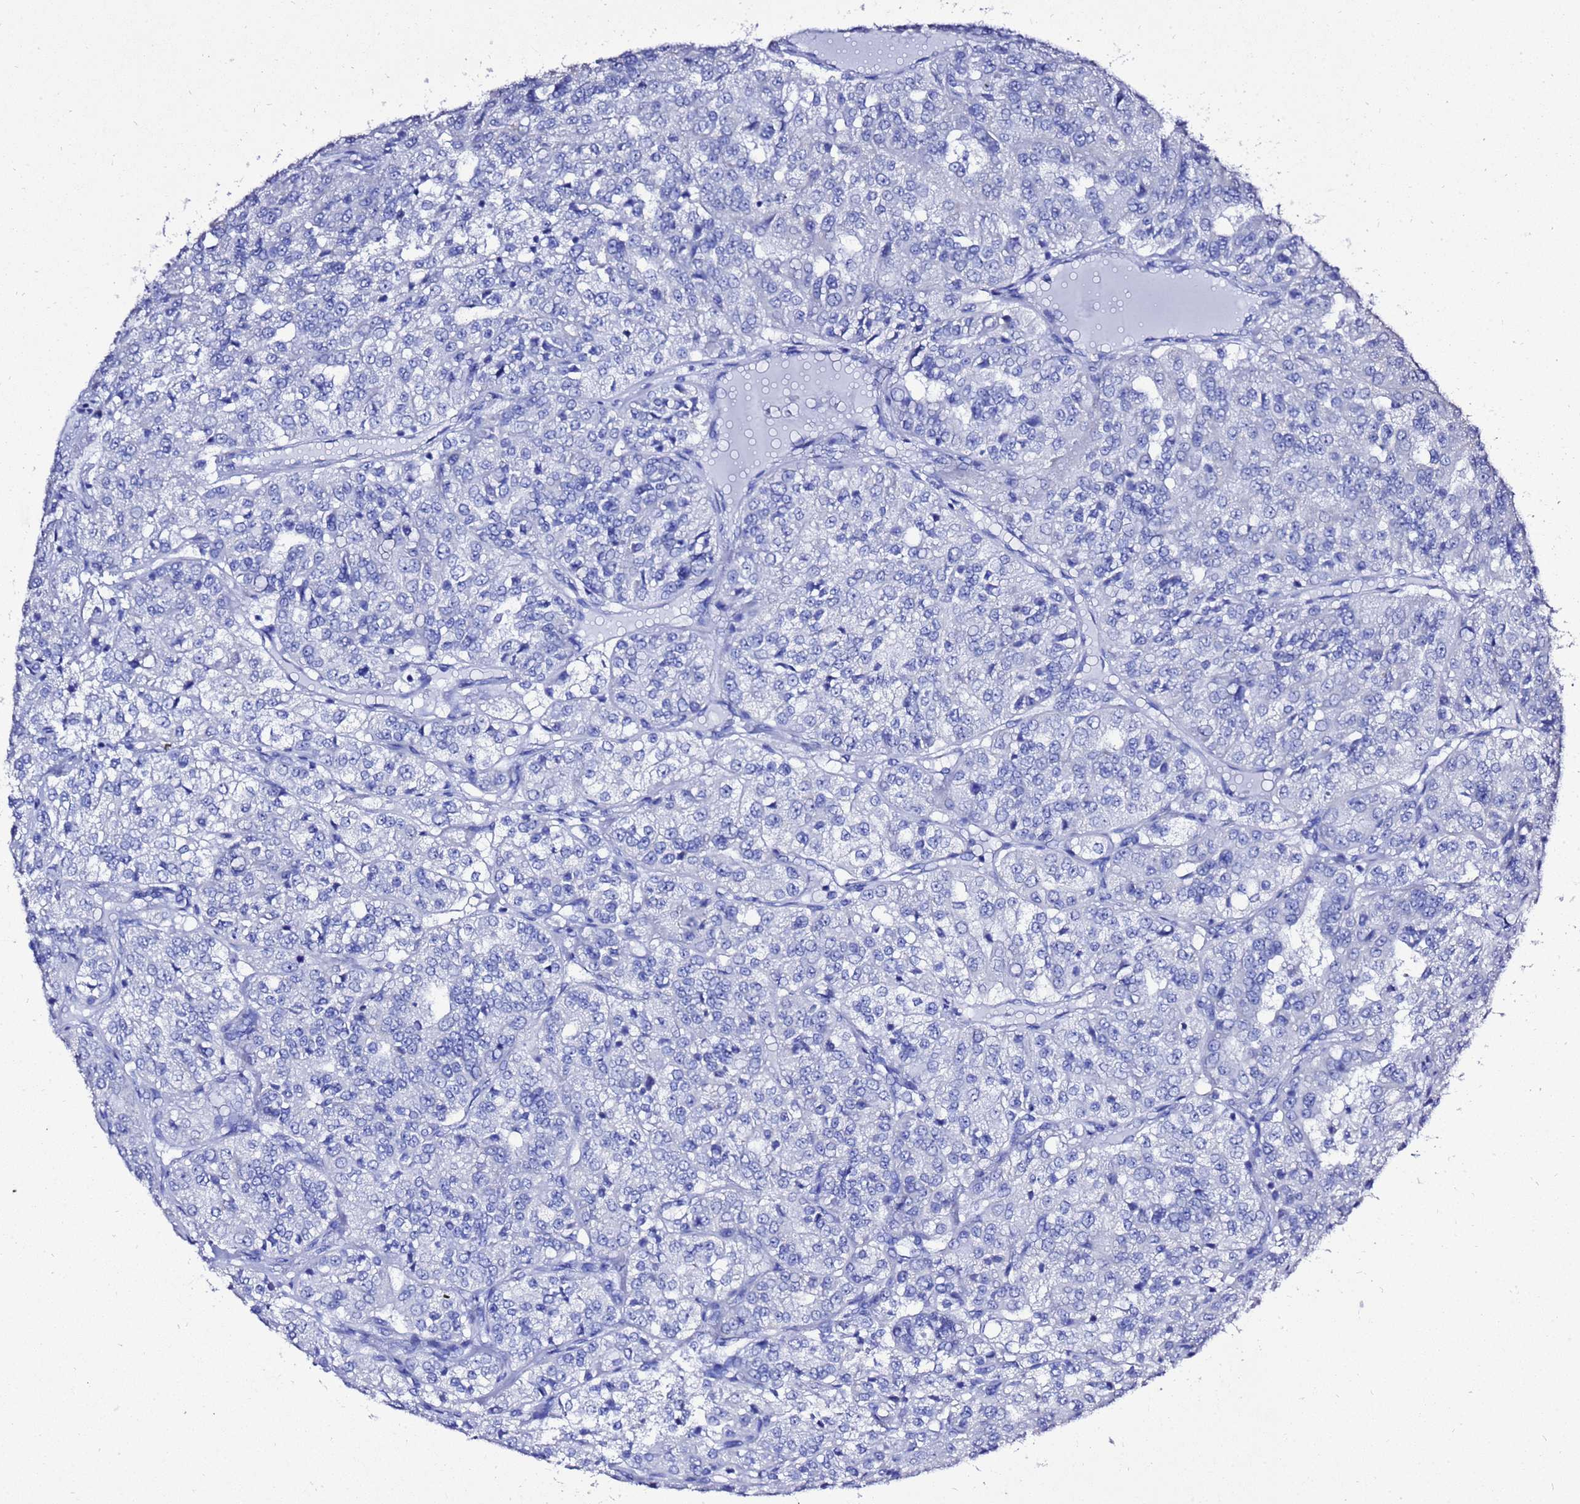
{"staining": {"intensity": "negative", "quantity": "none", "location": "none"}, "tissue": "renal cancer", "cell_type": "Tumor cells", "image_type": "cancer", "snomed": [{"axis": "morphology", "description": "Adenocarcinoma, NOS"}, {"axis": "topography", "description": "Kidney"}], "caption": "Immunohistochemistry (IHC) of renal cancer exhibits no staining in tumor cells.", "gene": "LIPF", "patient": {"sex": "female", "age": 63}}